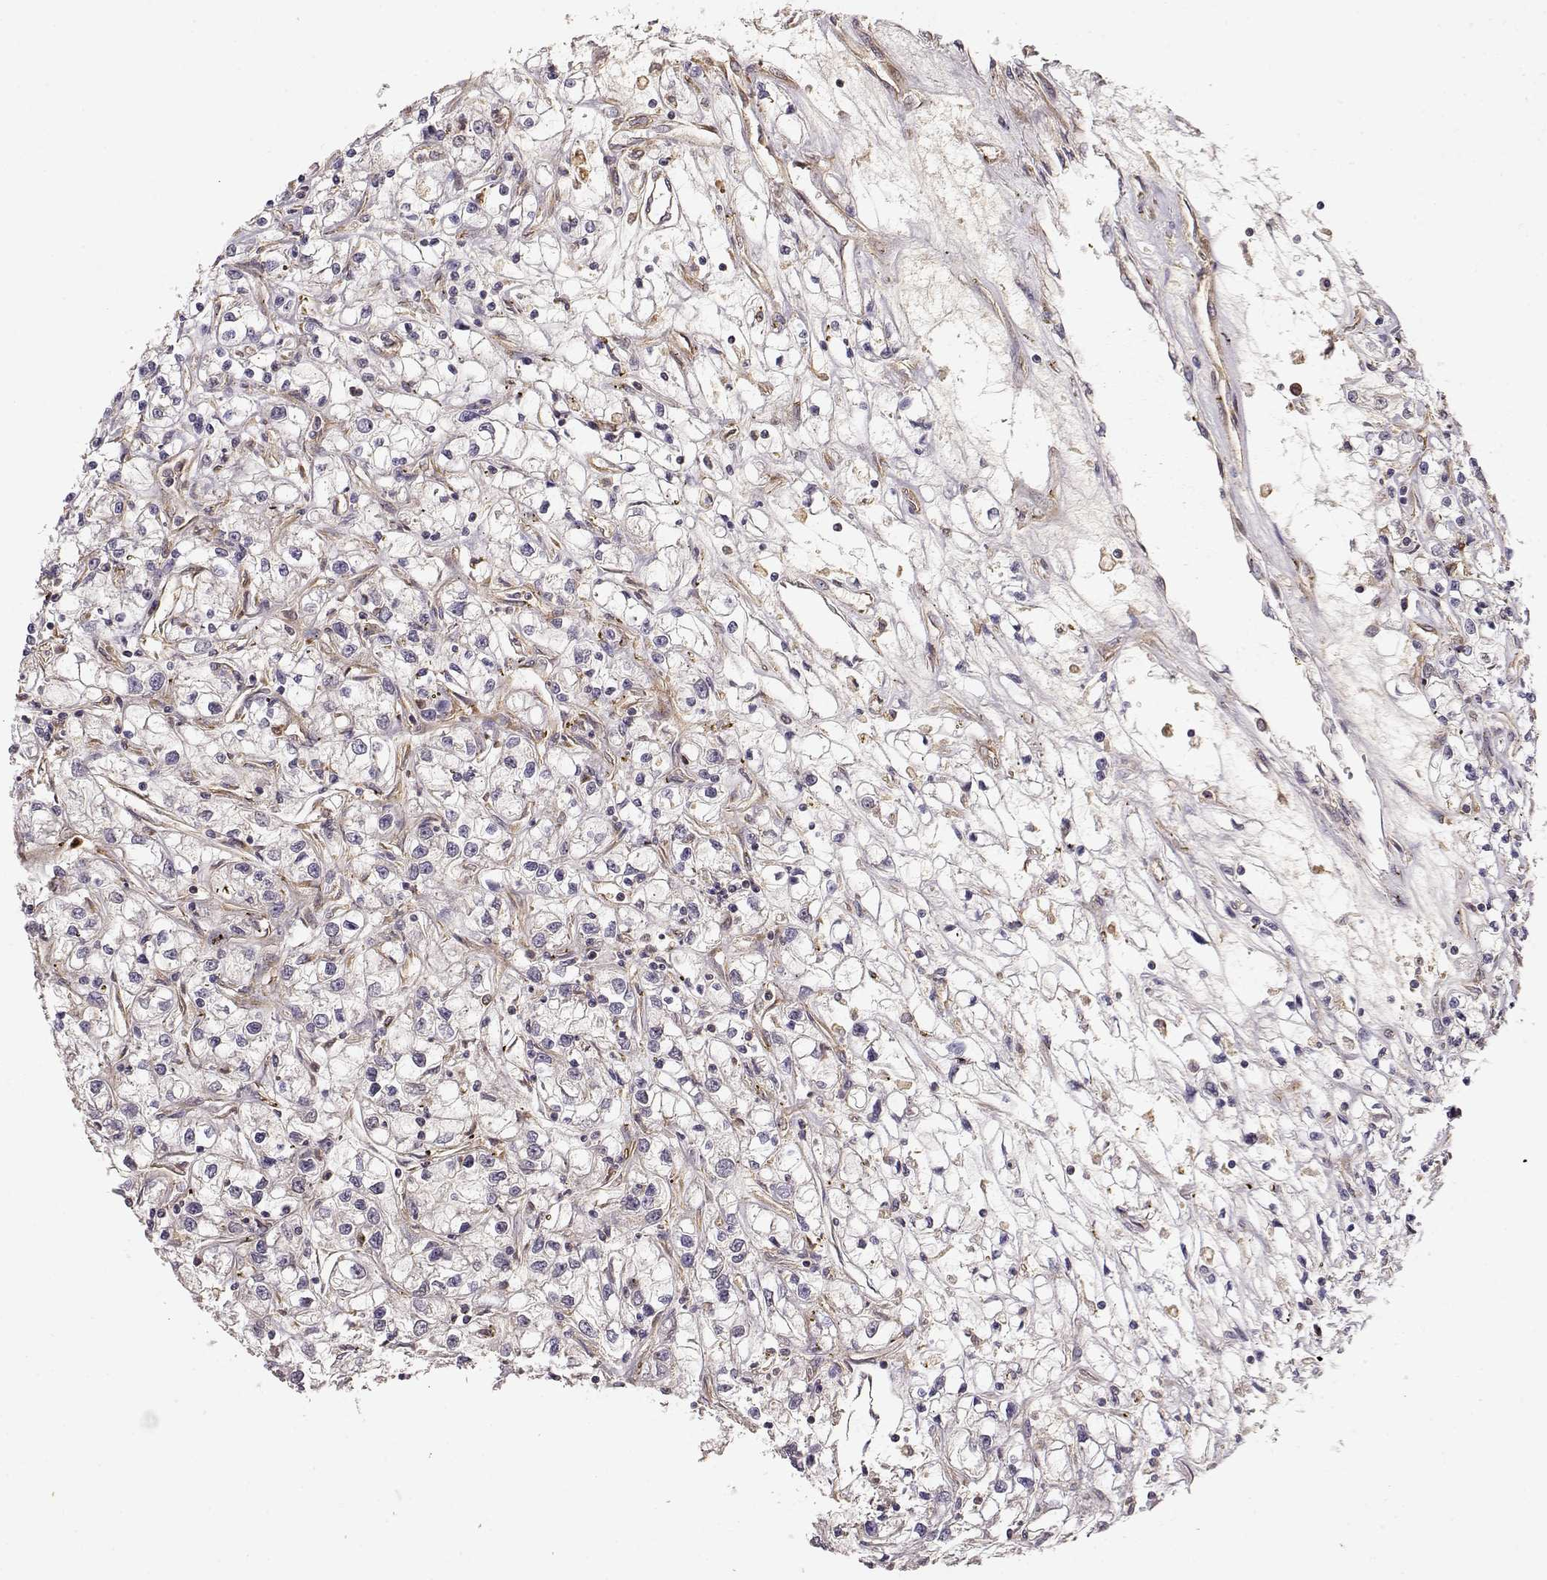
{"staining": {"intensity": "negative", "quantity": "none", "location": "none"}, "tissue": "renal cancer", "cell_type": "Tumor cells", "image_type": "cancer", "snomed": [{"axis": "morphology", "description": "Adenocarcinoma, NOS"}, {"axis": "topography", "description": "Kidney"}], "caption": "Micrograph shows no protein positivity in tumor cells of renal cancer tissue.", "gene": "ARHGEF2", "patient": {"sex": "female", "age": 59}}